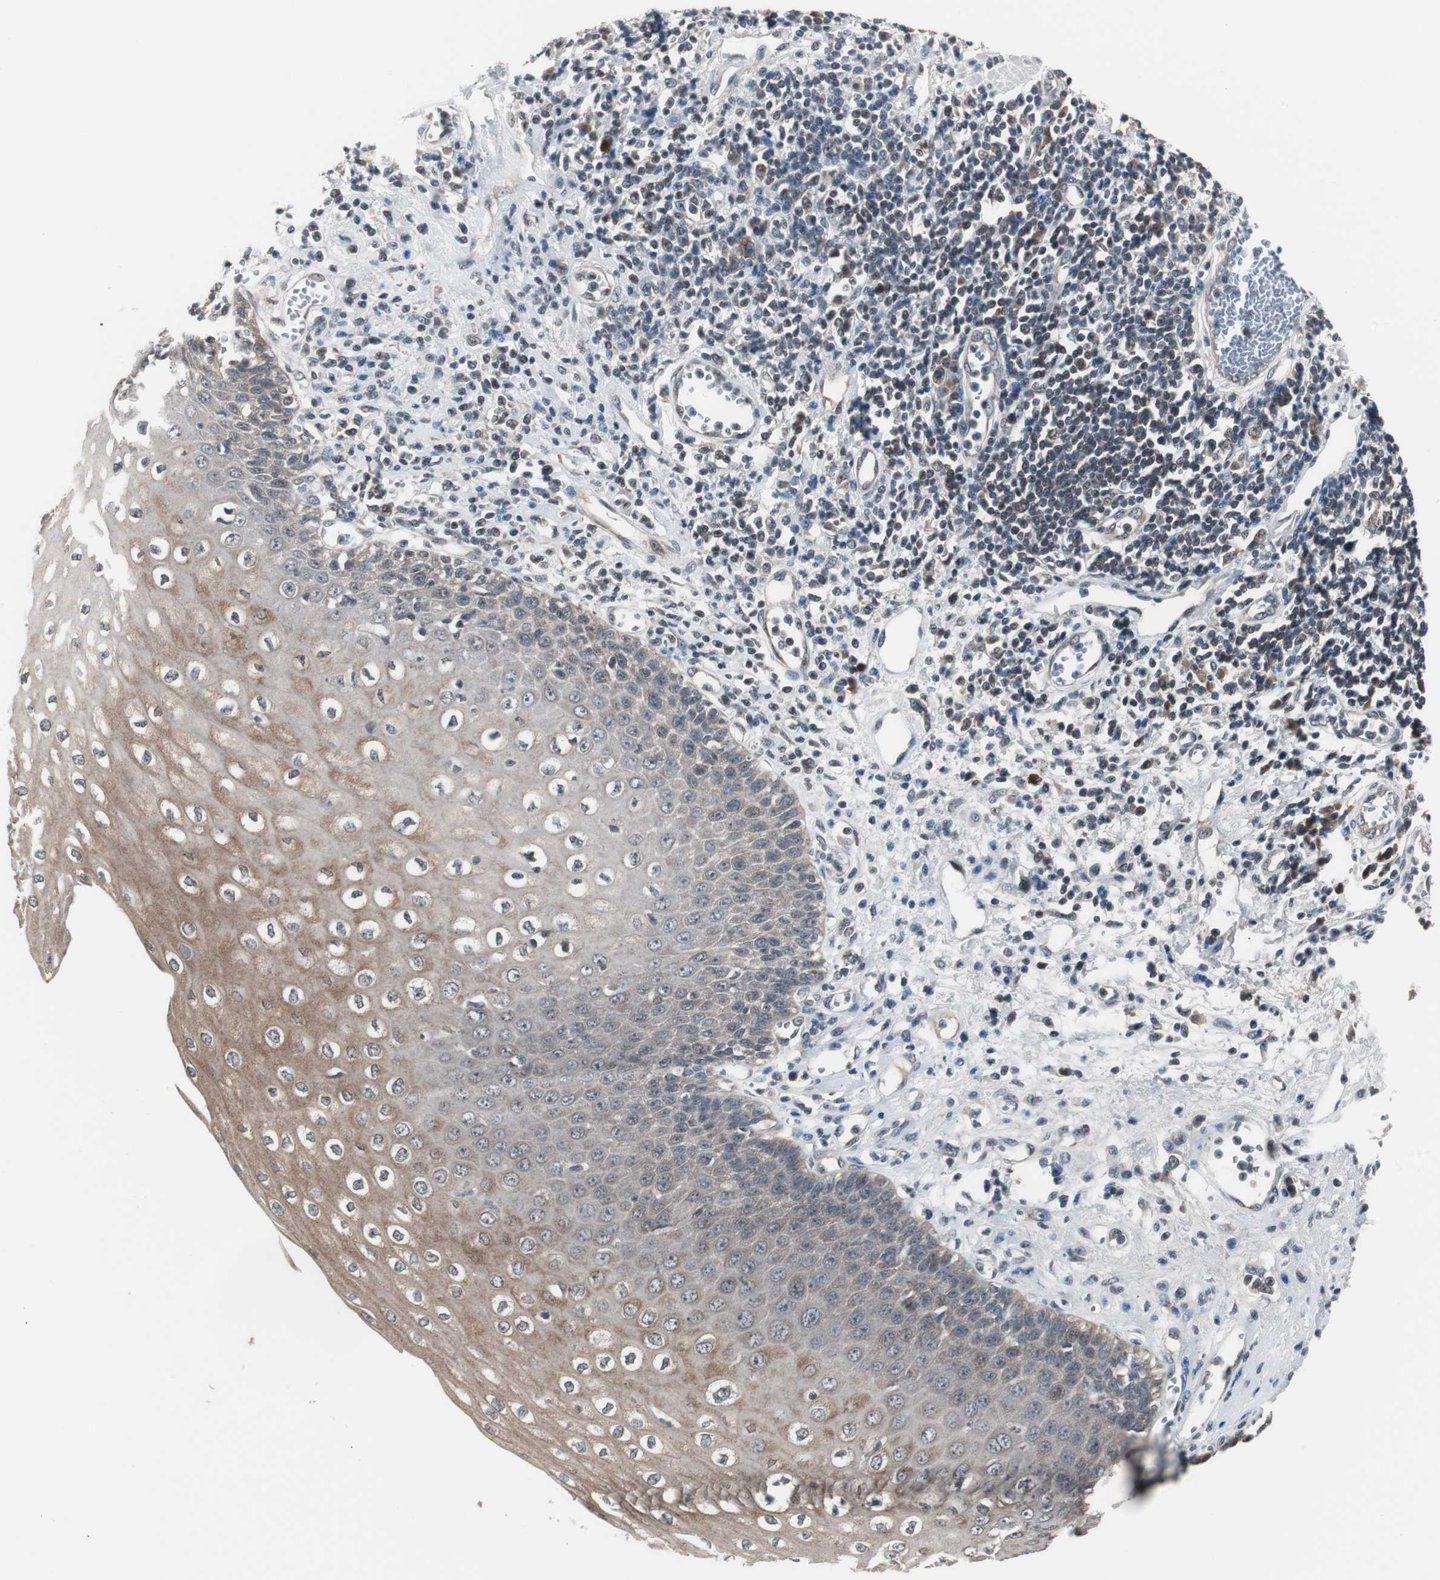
{"staining": {"intensity": "weak", "quantity": ">75%", "location": "cytoplasmic/membranous"}, "tissue": "esophagus", "cell_type": "Squamous epithelial cells", "image_type": "normal", "snomed": [{"axis": "morphology", "description": "Normal tissue, NOS"}, {"axis": "morphology", "description": "Squamous cell carcinoma, NOS"}, {"axis": "topography", "description": "Esophagus"}], "caption": "Protein expression analysis of unremarkable human esophagus reveals weak cytoplasmic/membranous positivity in about >75% of squamous epithelial cells. Using DAB (3,3'-diaminobenzidine) (brown) and hematoxylin (blue) stains, captured at high magnification using brightfield microscopy.", "gene": "ZMPSTE24", "patient": {"sex": "male", "age": 65}}